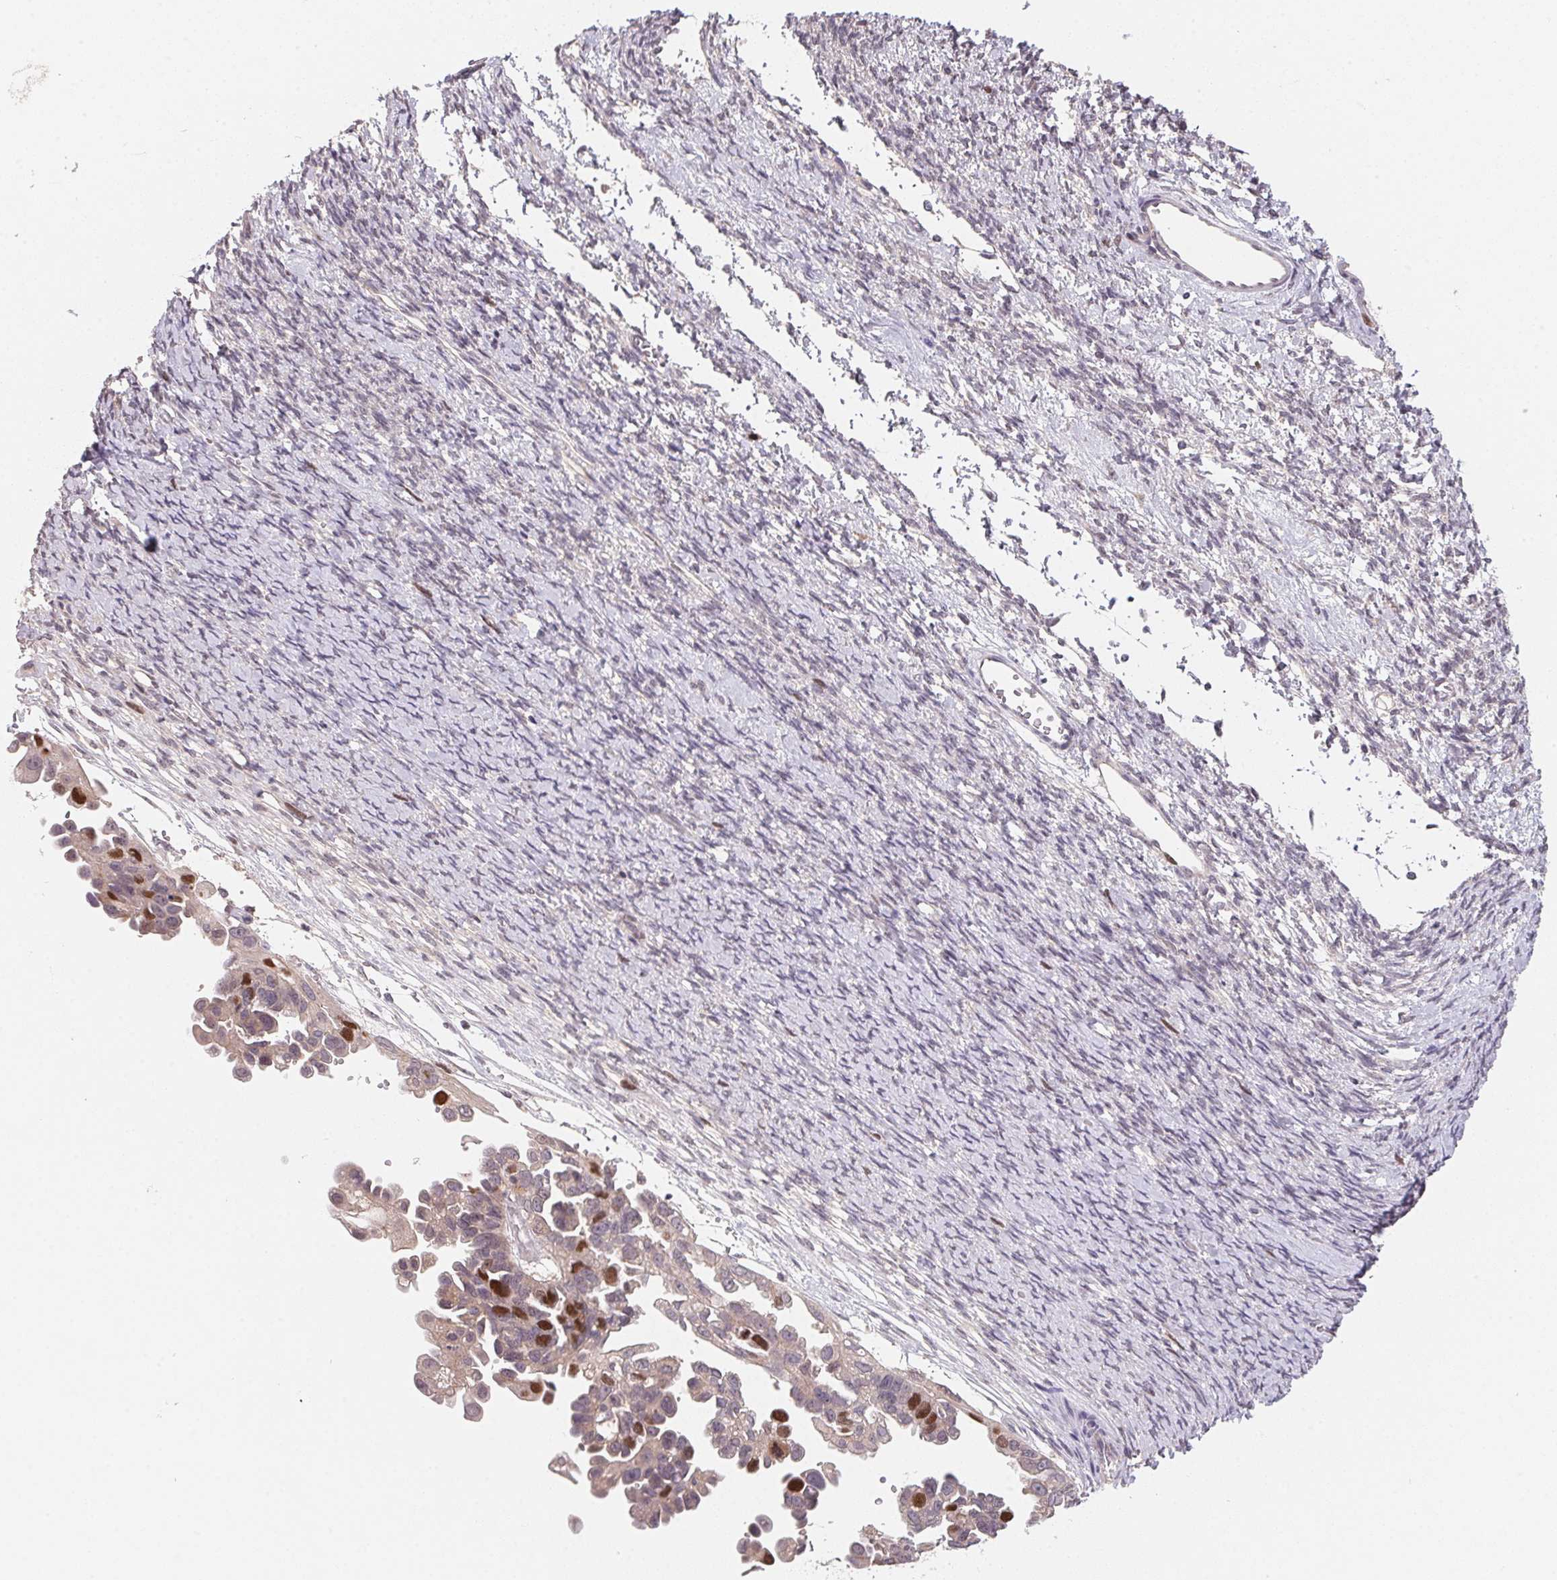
{"staining": {"intensity": "strong", "quantity": "<25%", "location": "nuclear"}, "tissue": "ovarian cancer", "cell_type": "Tumor cells", "image_type": "cancer", "snomed": [{"axis": "morphology", "description": "Cystadenocarcinoma, serous, NOS"}, {"axis": "topography", "description": "Ovary"}], "caption": "Brown immunohistochemical staining in human serous cystadenocarcinoma (ovarian) reveals strong nuclear staining in approximately <25% of tumor cells.", "gene": "KIFC1", "patient": {"sex": "female", "age": 53}}